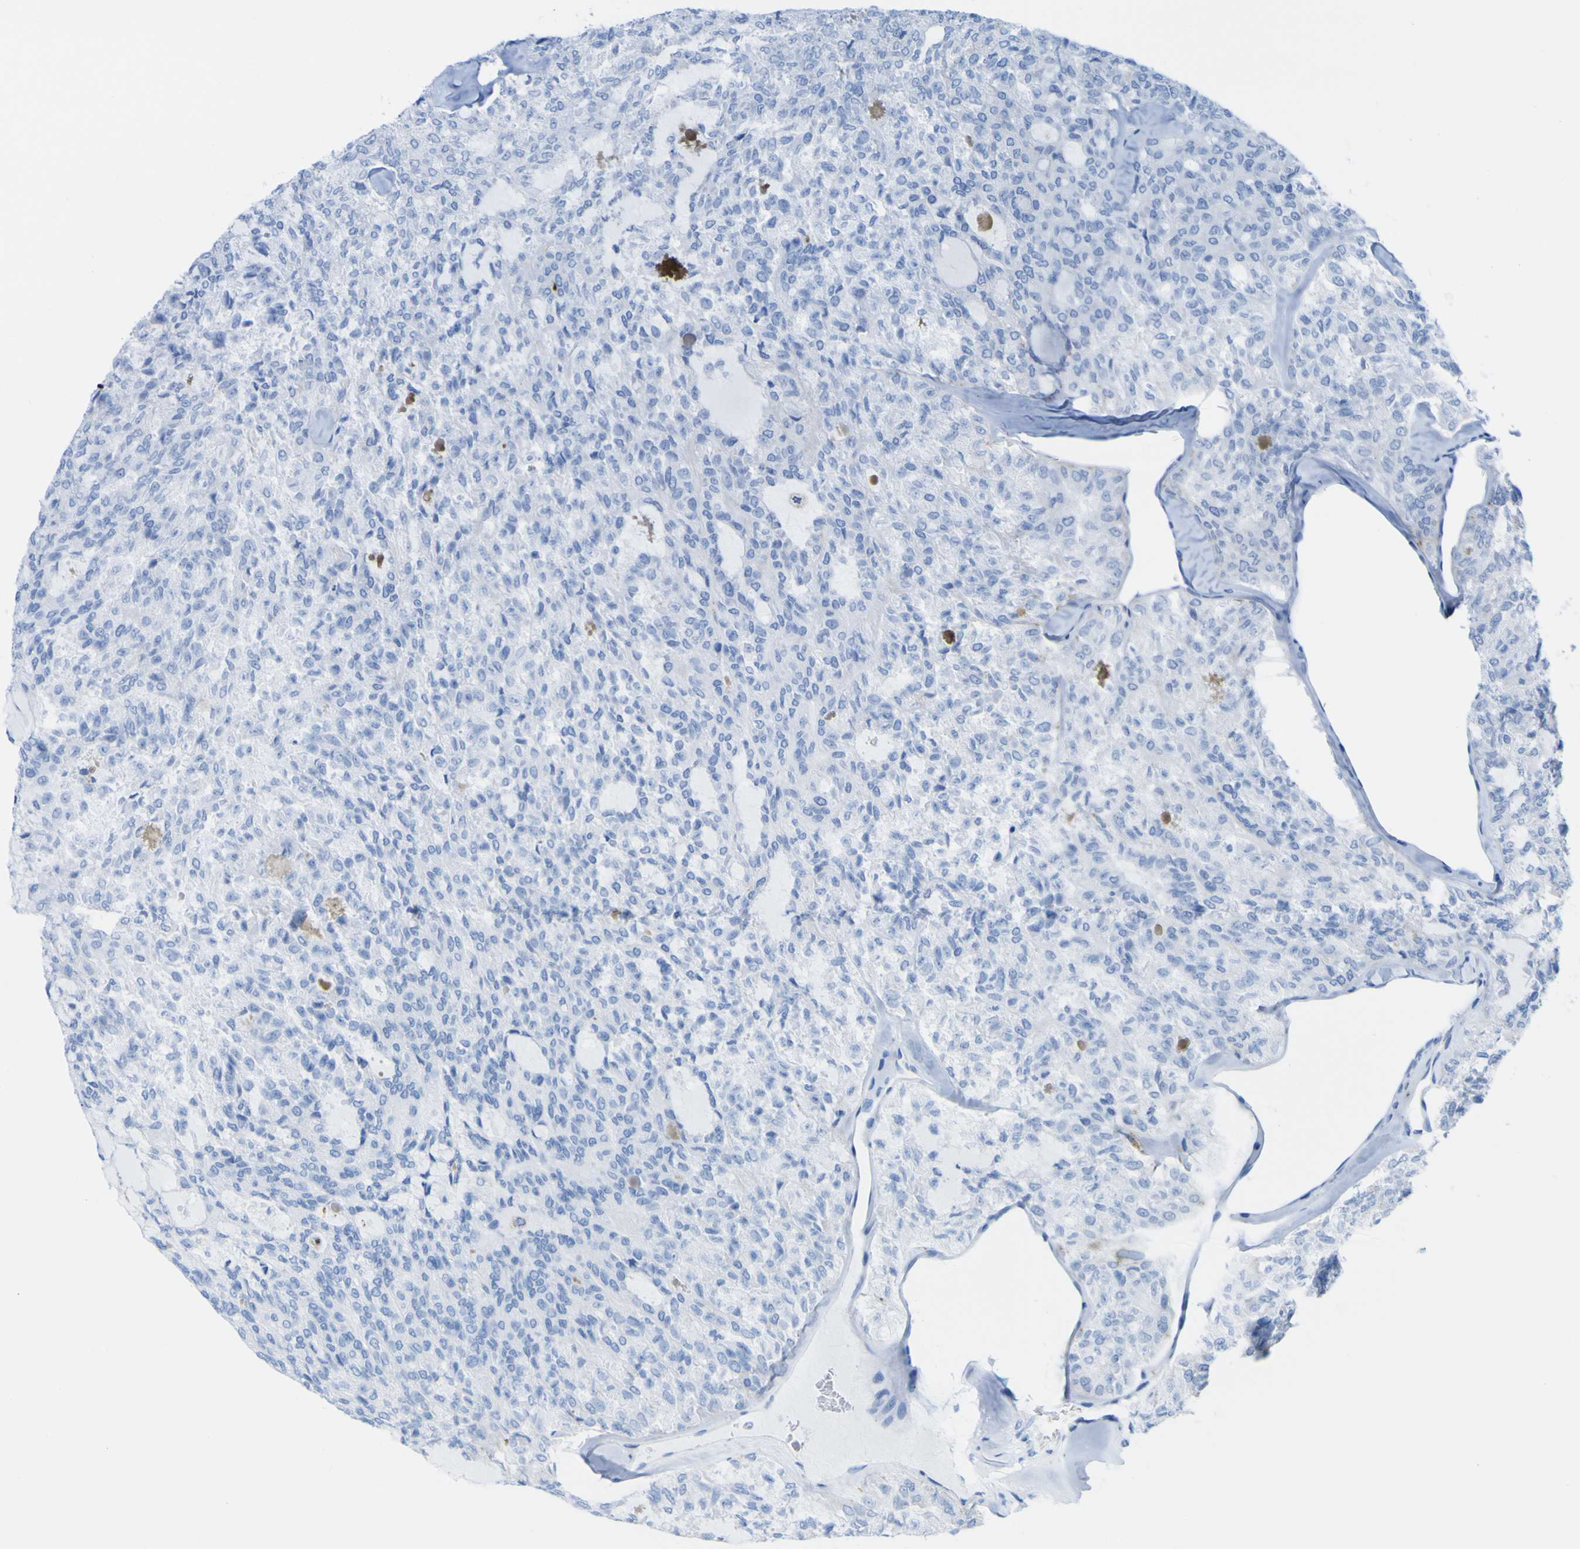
{"staining": {"intensity": "negative", "quantity": "none", "location": "none"}, "tissue": "thyroid cancer", "cell_type": "Tumor cells", "image_type": "cancer", "snomed": [{"axis": "morphology", "description": "Follicular adenoma carcinoma, NOS"}, {"axis": "topography", "description": "Thyroid gland"}], "caption": "The micrograph demonstrates no staining of tumor cells in thyroid cancer (follicular adenoma carcinoma).", "gene": "PLD3", "patient": {"sex": "male", "age": 75}}